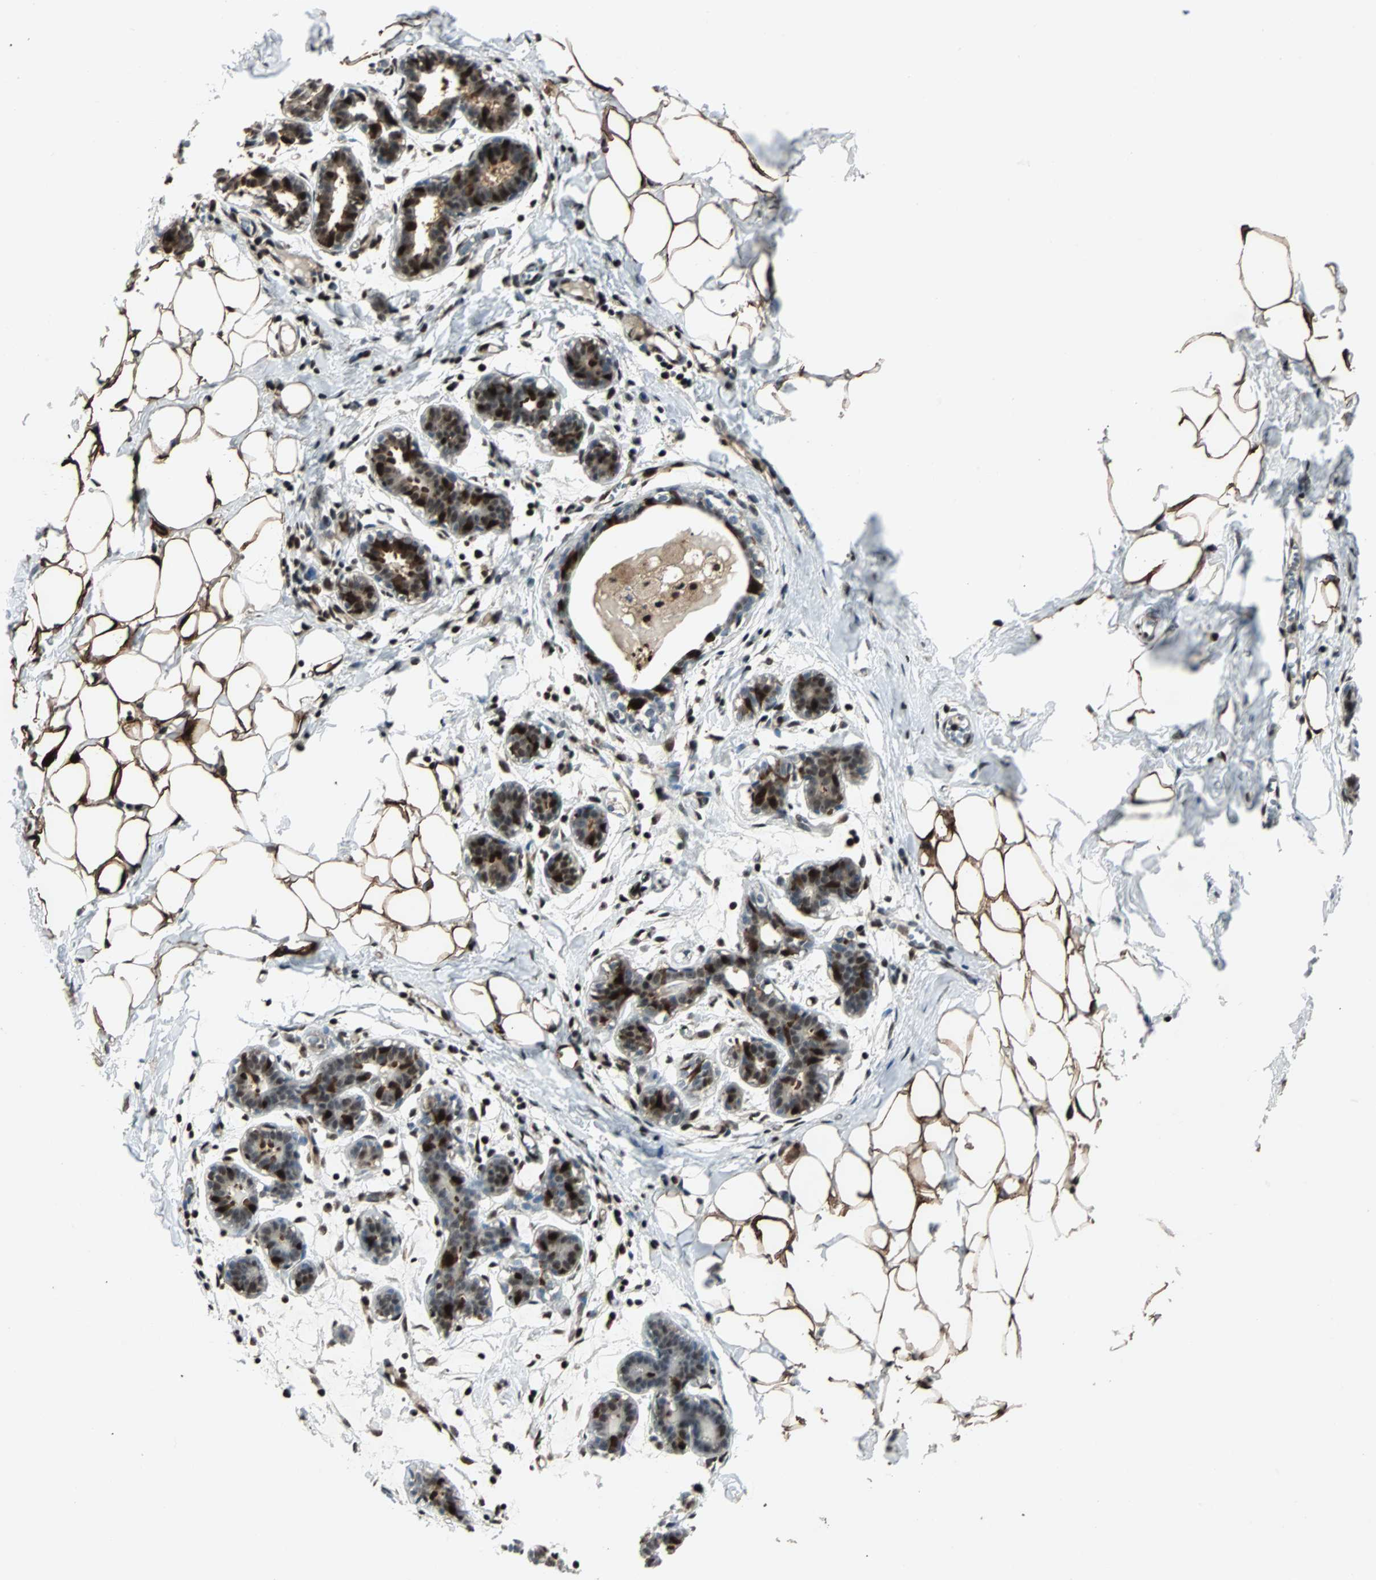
{"staining": {"intensity": "strong", "quantity": ">75%", "location": "cytoplasmic/membranous,nuclear"}, "tissue": "breast", "cell_type": "Adipocytes", "image_type": "normal", "snomed": [{"axis": "morphology", "description": "Normal tissue, NOS"}, {"axis": "topography", "description": "Breast"}], "caption": "Immunohistochemistry of normal breast exhibits high levels of strong cytoplasmic/membranous,nuclear positivity in approximately >75% of adipocytes.", "gene": "ACLY", "patient": {"sex": "female", "age": 27}}